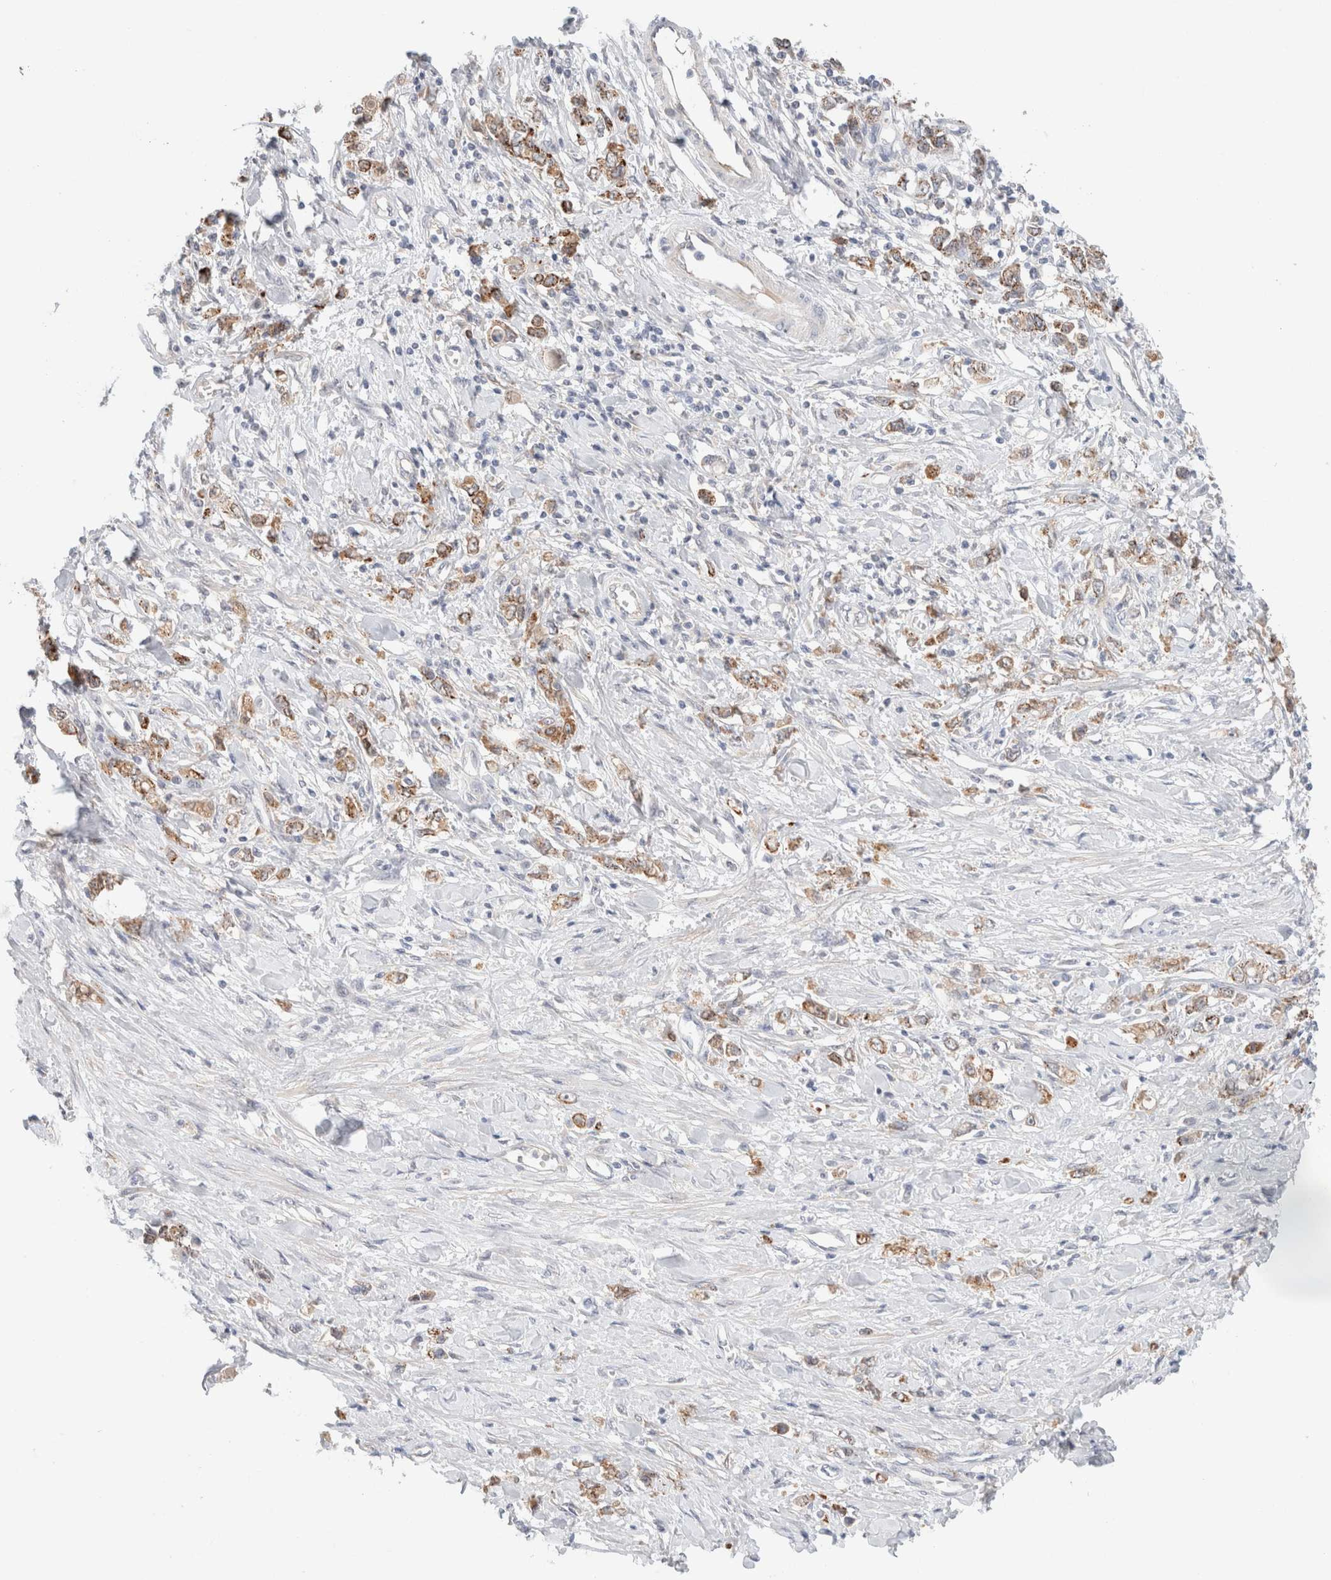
{"staining": {"intensity": "moderate", "quantity": ">75%", "location": "cytoplasmic/membranous"}, "tissue": "stomach cancer", "cell_type": "Tumor cells", "image_type": "cancer", "snomed": [{"axis": "morphology", "description": "Adenocarcinoma, NOS"}, {"axis": "topography", "description": "Stomach"}], "caption": "Protein staining shows moderate cytoplasmic/membranous positivity in approximately >75% of tumor cells in adenocarcinoma (stomach). (DAB IHC with brightfield microscopy, high magnification).", "gene": "SDR16C5", "patient": {"sex": "female", "age": 76}}